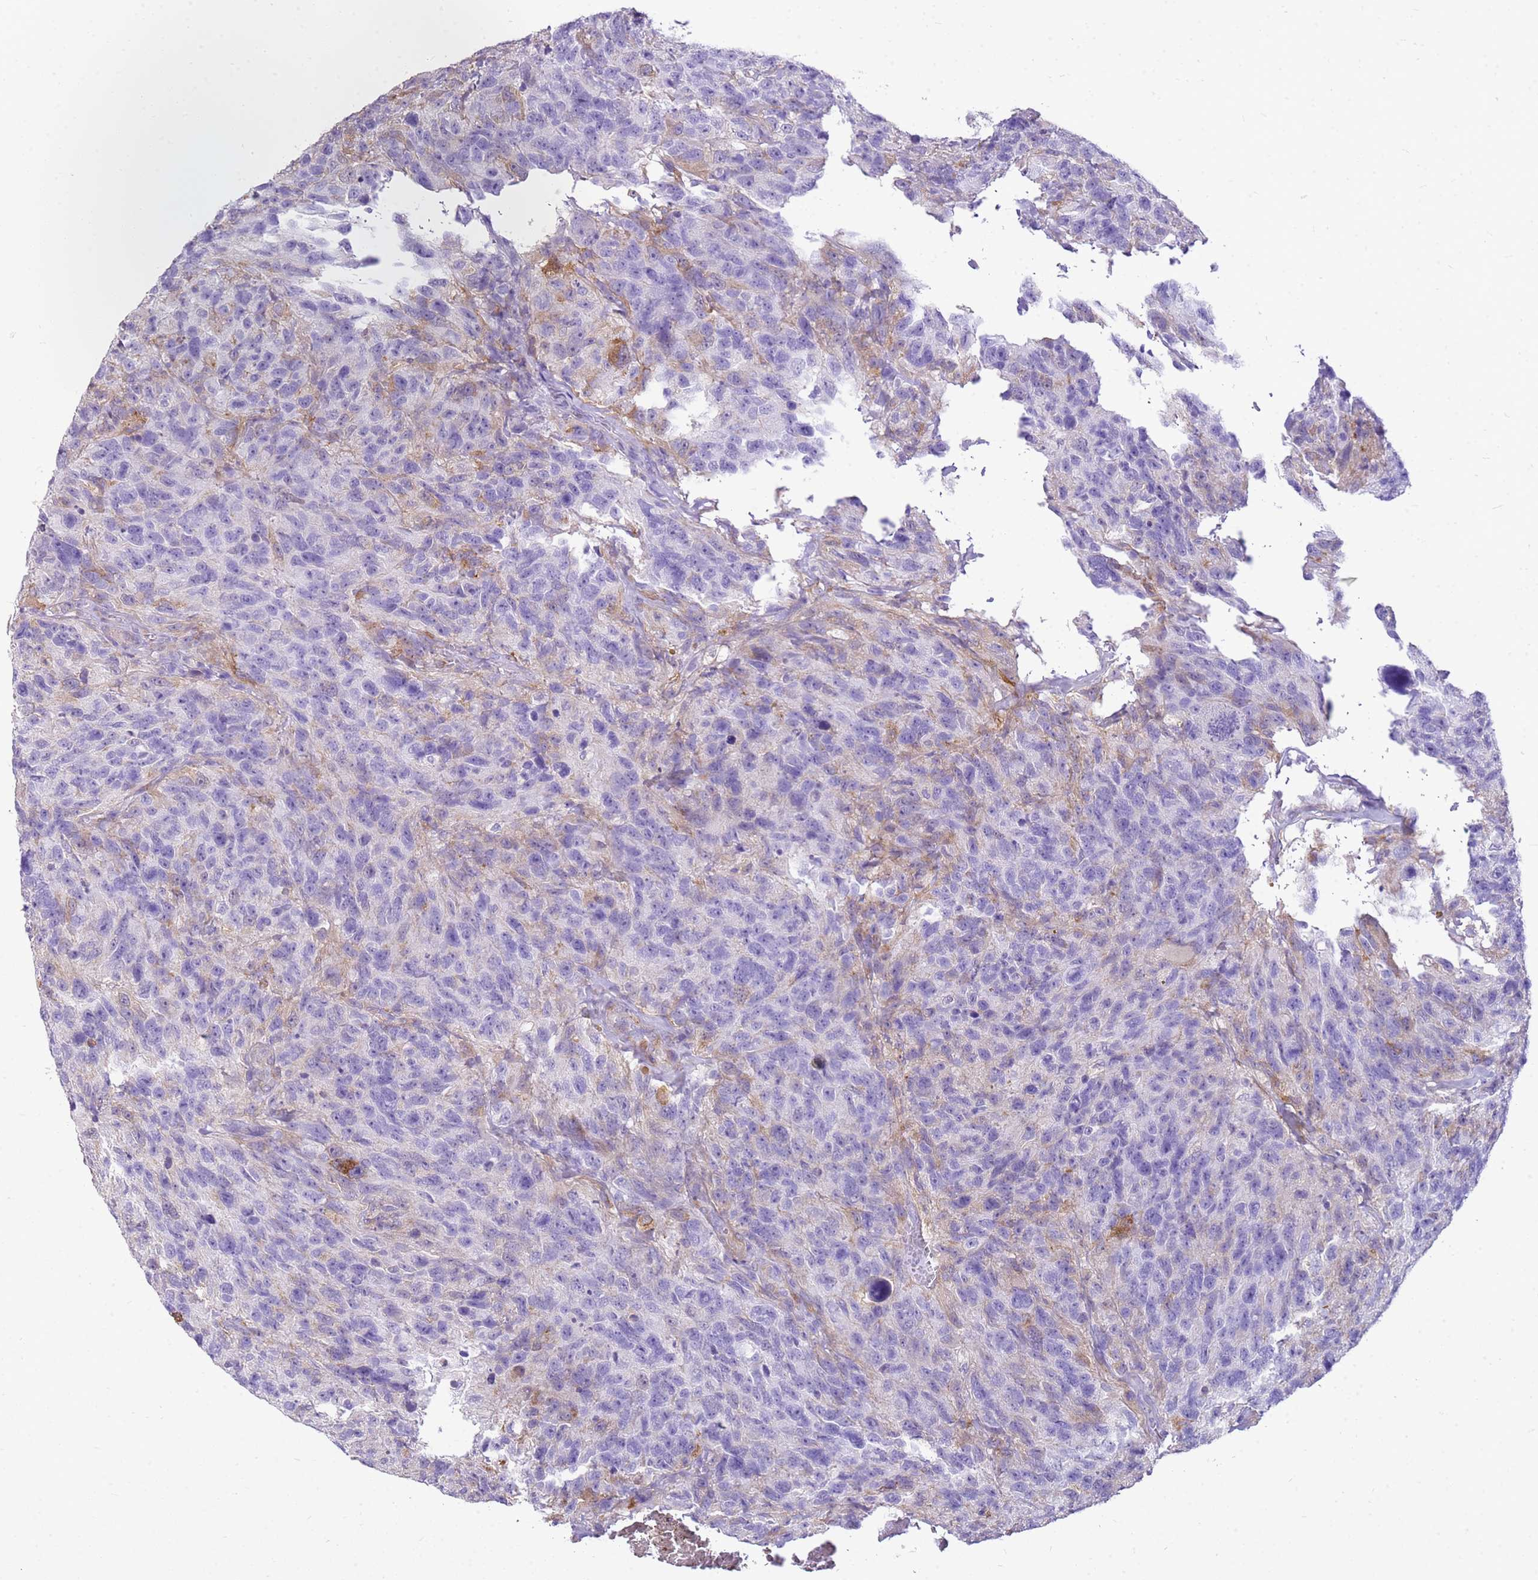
{"staining": {"intensity": "negative", "quantity": "none", "location": "none"}, "tissue": "glioma", "cell_type": "Tumor cells", "image_type": "cancer", "snomed": [{"axis": "morphology", "description": "Glioma, malignant, High grade"}, {"axis": "topography", "description": "Brain"}], "caption": "Tumor cells are negative for protein expression in human malignant glioma (high-grade).", "gene": "HSPB1", "patient": {"sex": "male", "age": 69}}